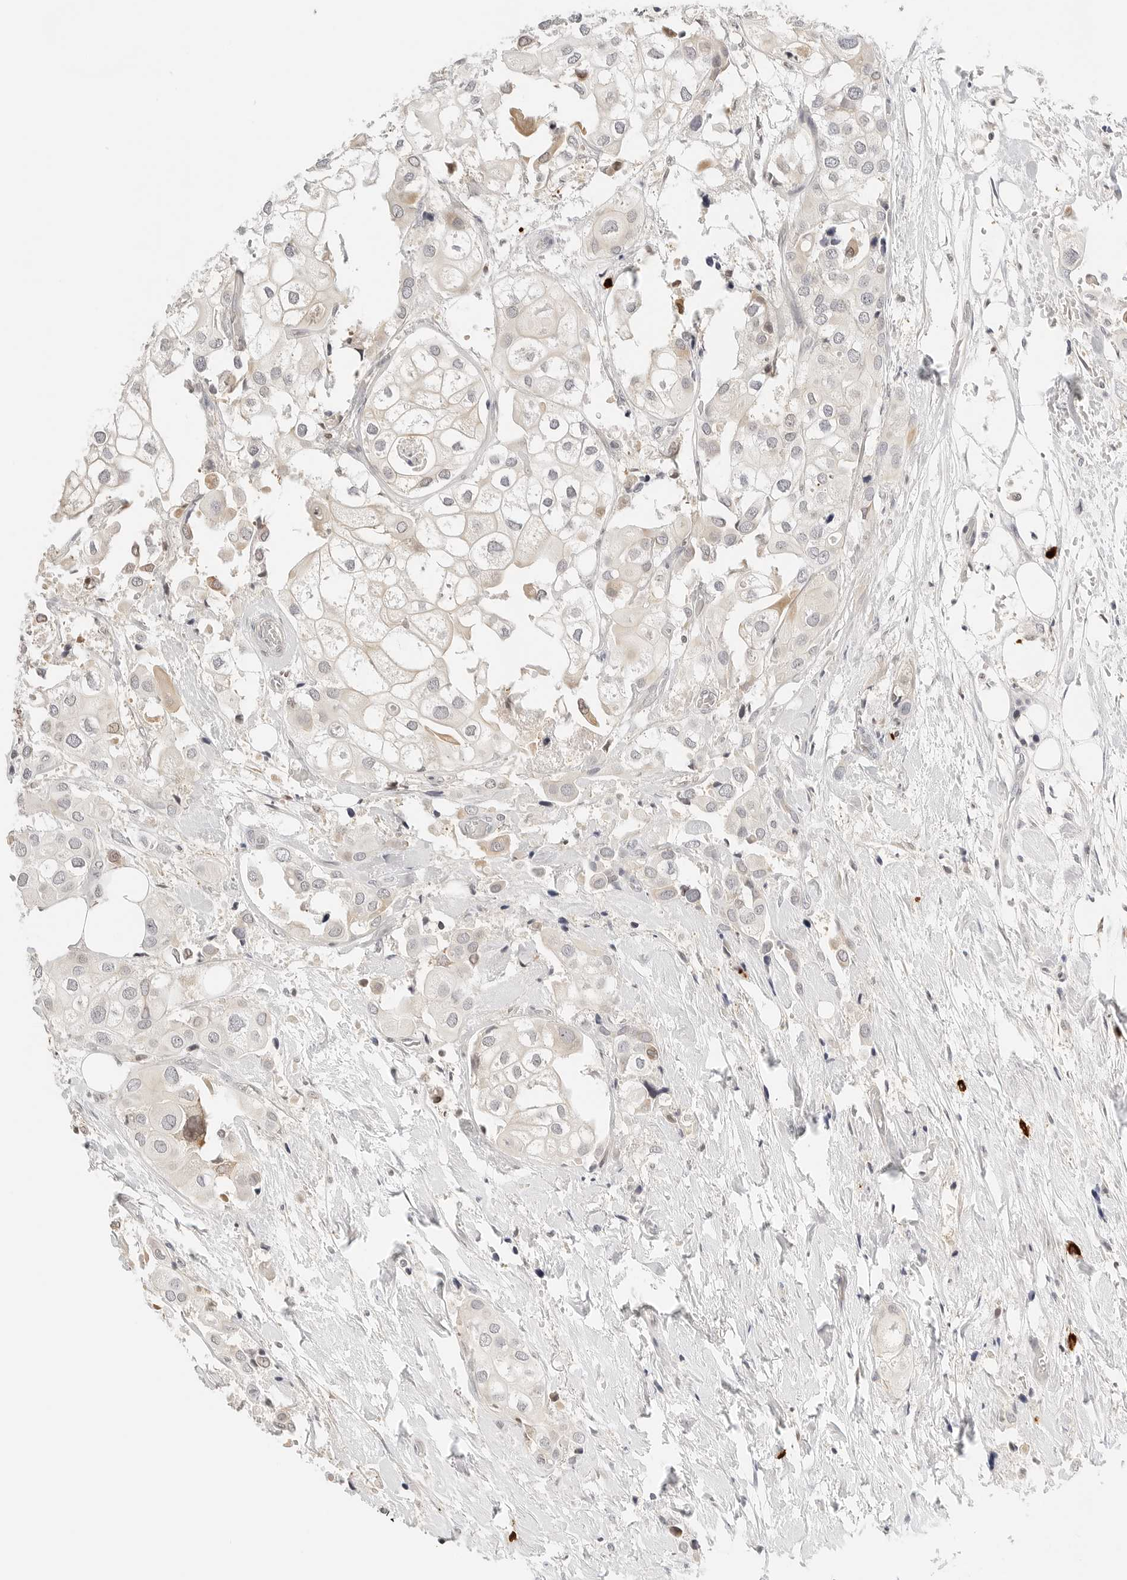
{"staining": {"intensity": "weak", "quantity": "<25%", "location": "cytoplasmic/membranous,nuclear"}, "tissue": "urothelial cancer", "cell_type": "Tumor cells", "image_type": "cancer", "snomed": [{"axis": "morphology", "description": "Urothelial carcinoma, High grade"}, {"axis": "topography", "description": "Urinary bladder"}], "caption": "Human high-grade urothelial carcinoma stained for a protein using IHC exhibits no expression in tumor cells.", "gene": "TEKT2", "patient": {"sex": "male", "age": 64}}